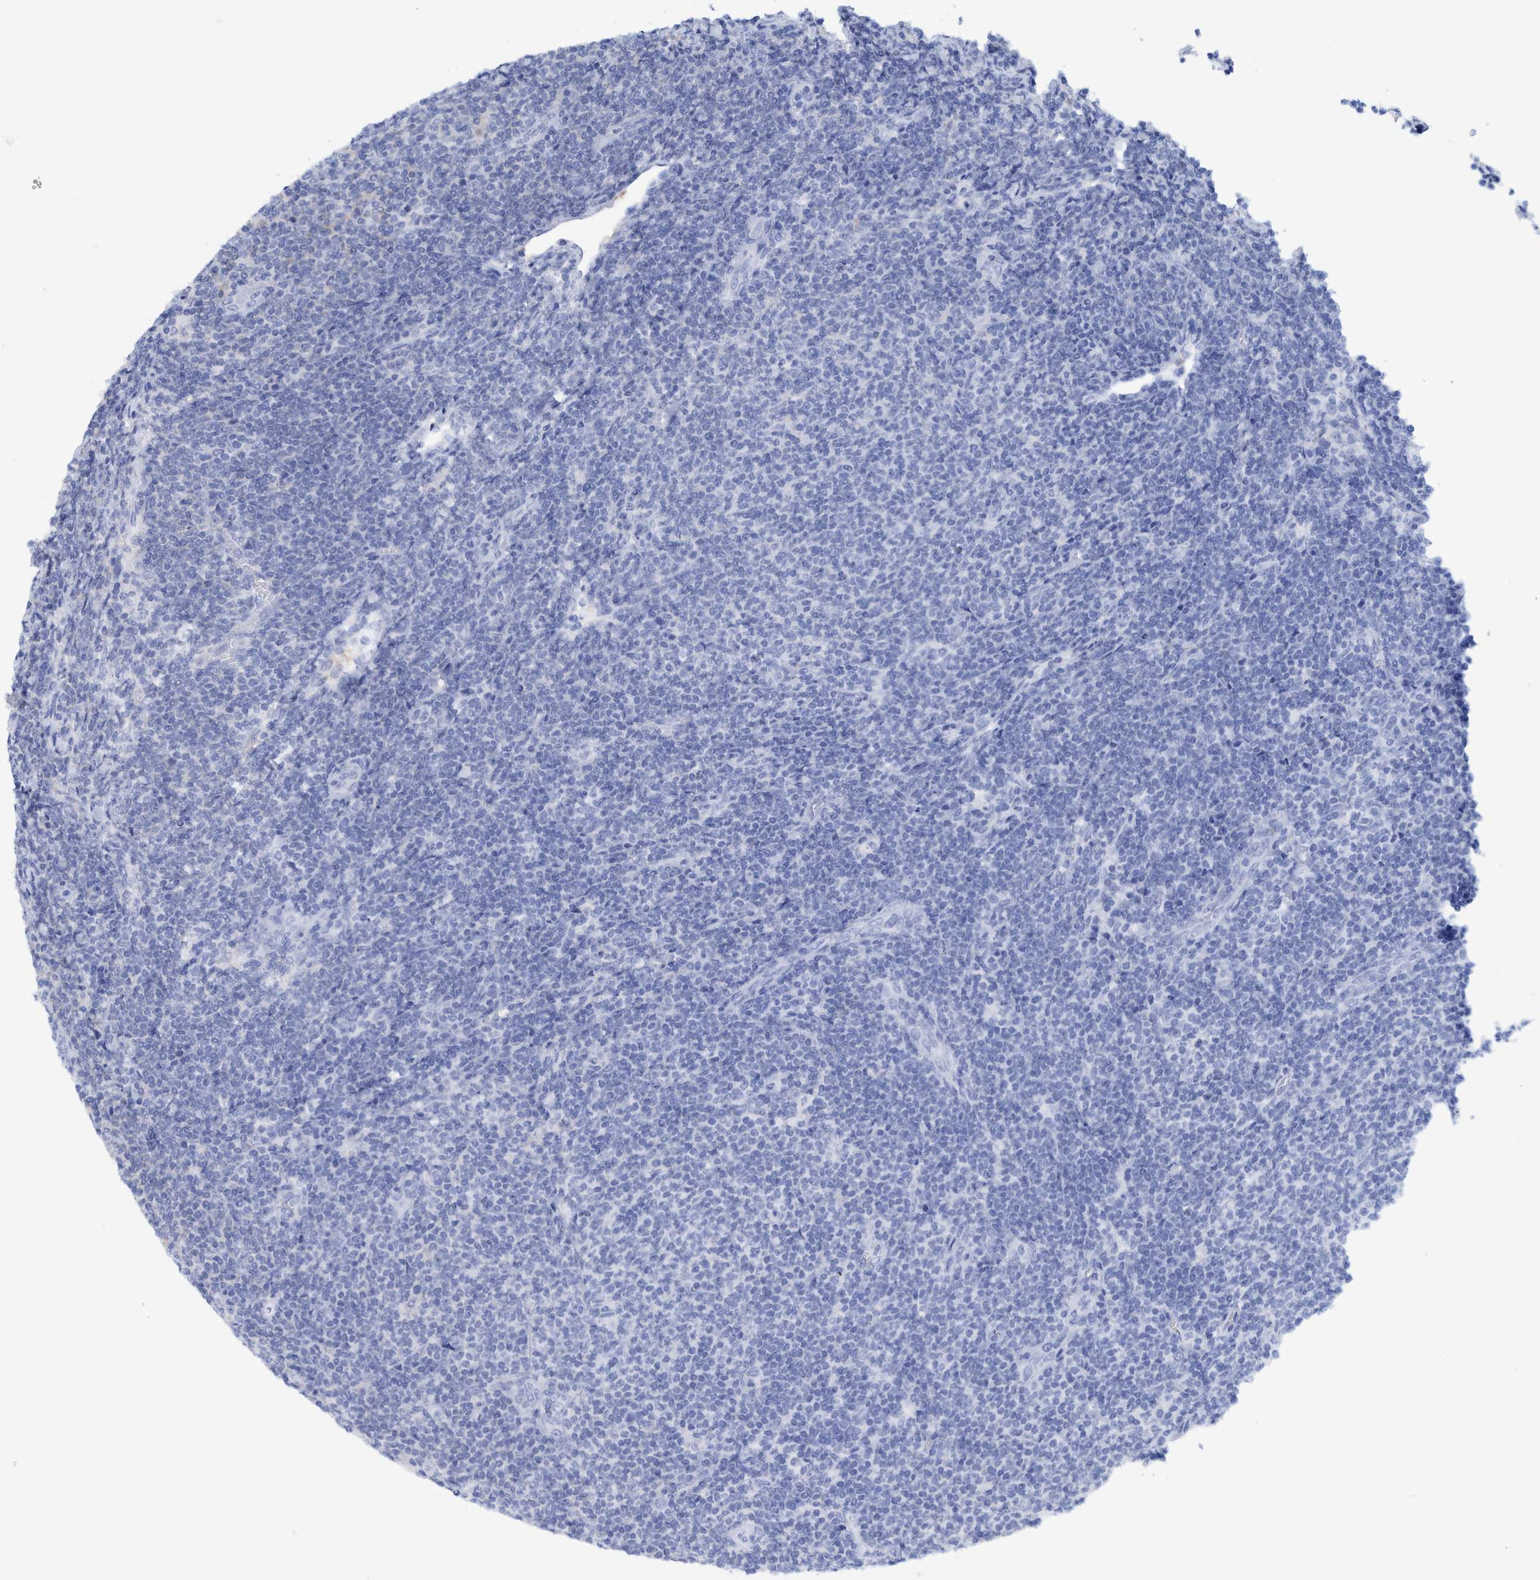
{"staining": {"intensity": "negative", "quantity": "none", "location": "none"}, "tissue": "lymphoma", "cell_type": "Tumor cells", "image_type": "cancer", "snomed": [{"axis": "morphology", "description": "Malignant lymphoma, non-Hodgkin's type, Low grade"}, {"axis": "topography", "description": "Lymph node"}], "caption": "Tumor cells show no significant protein positivity in lymphoma.", "gene": "KRT14", "patient": {"sex": "male", "age": 66}}